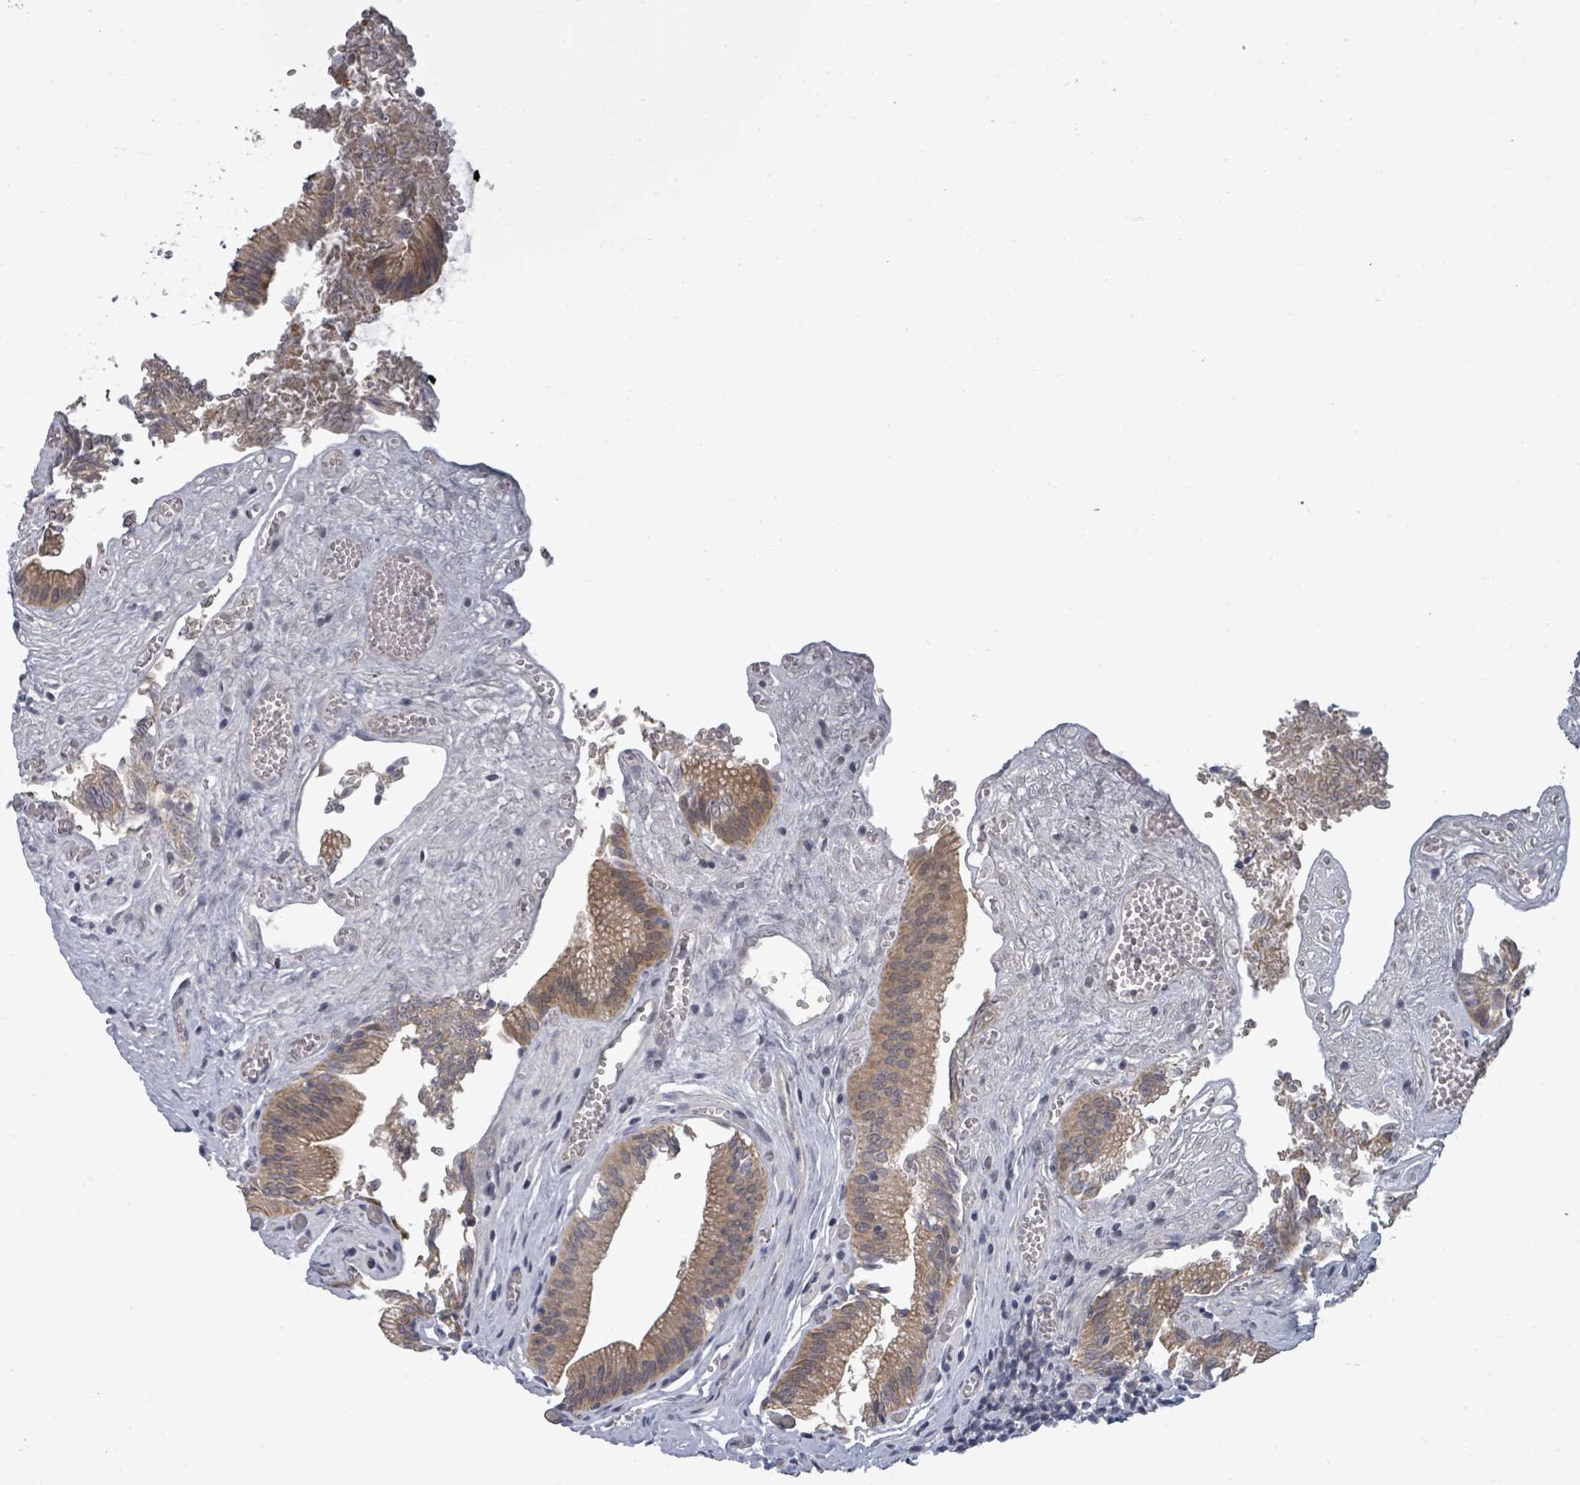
{"staining": {"intensity": "moderate", "quantity": ">75%", "location": "cytoplasmic/membranous"}, "tissue": "gallbladder", "cell_type": "Glandular cells", "image_type": "normal", "snomed": [{"axis": "morphology", "description": "Normal tissue, NOS"}, {"axis": "topography", "description": "Gallbladder"}, {"axis": "topography", "description": "Peripheral nerve tissue"}], "caption": "Immunohistochemistry (IHC) micrograph of unremarkable gallbladder stained for a protein (brown), which shows medium levels of moderate cytoplasmic/membranous positivity in about >75% of glandular cells.", "gene": "ASB12", "patient": {"sex": "male", "age": 17}}